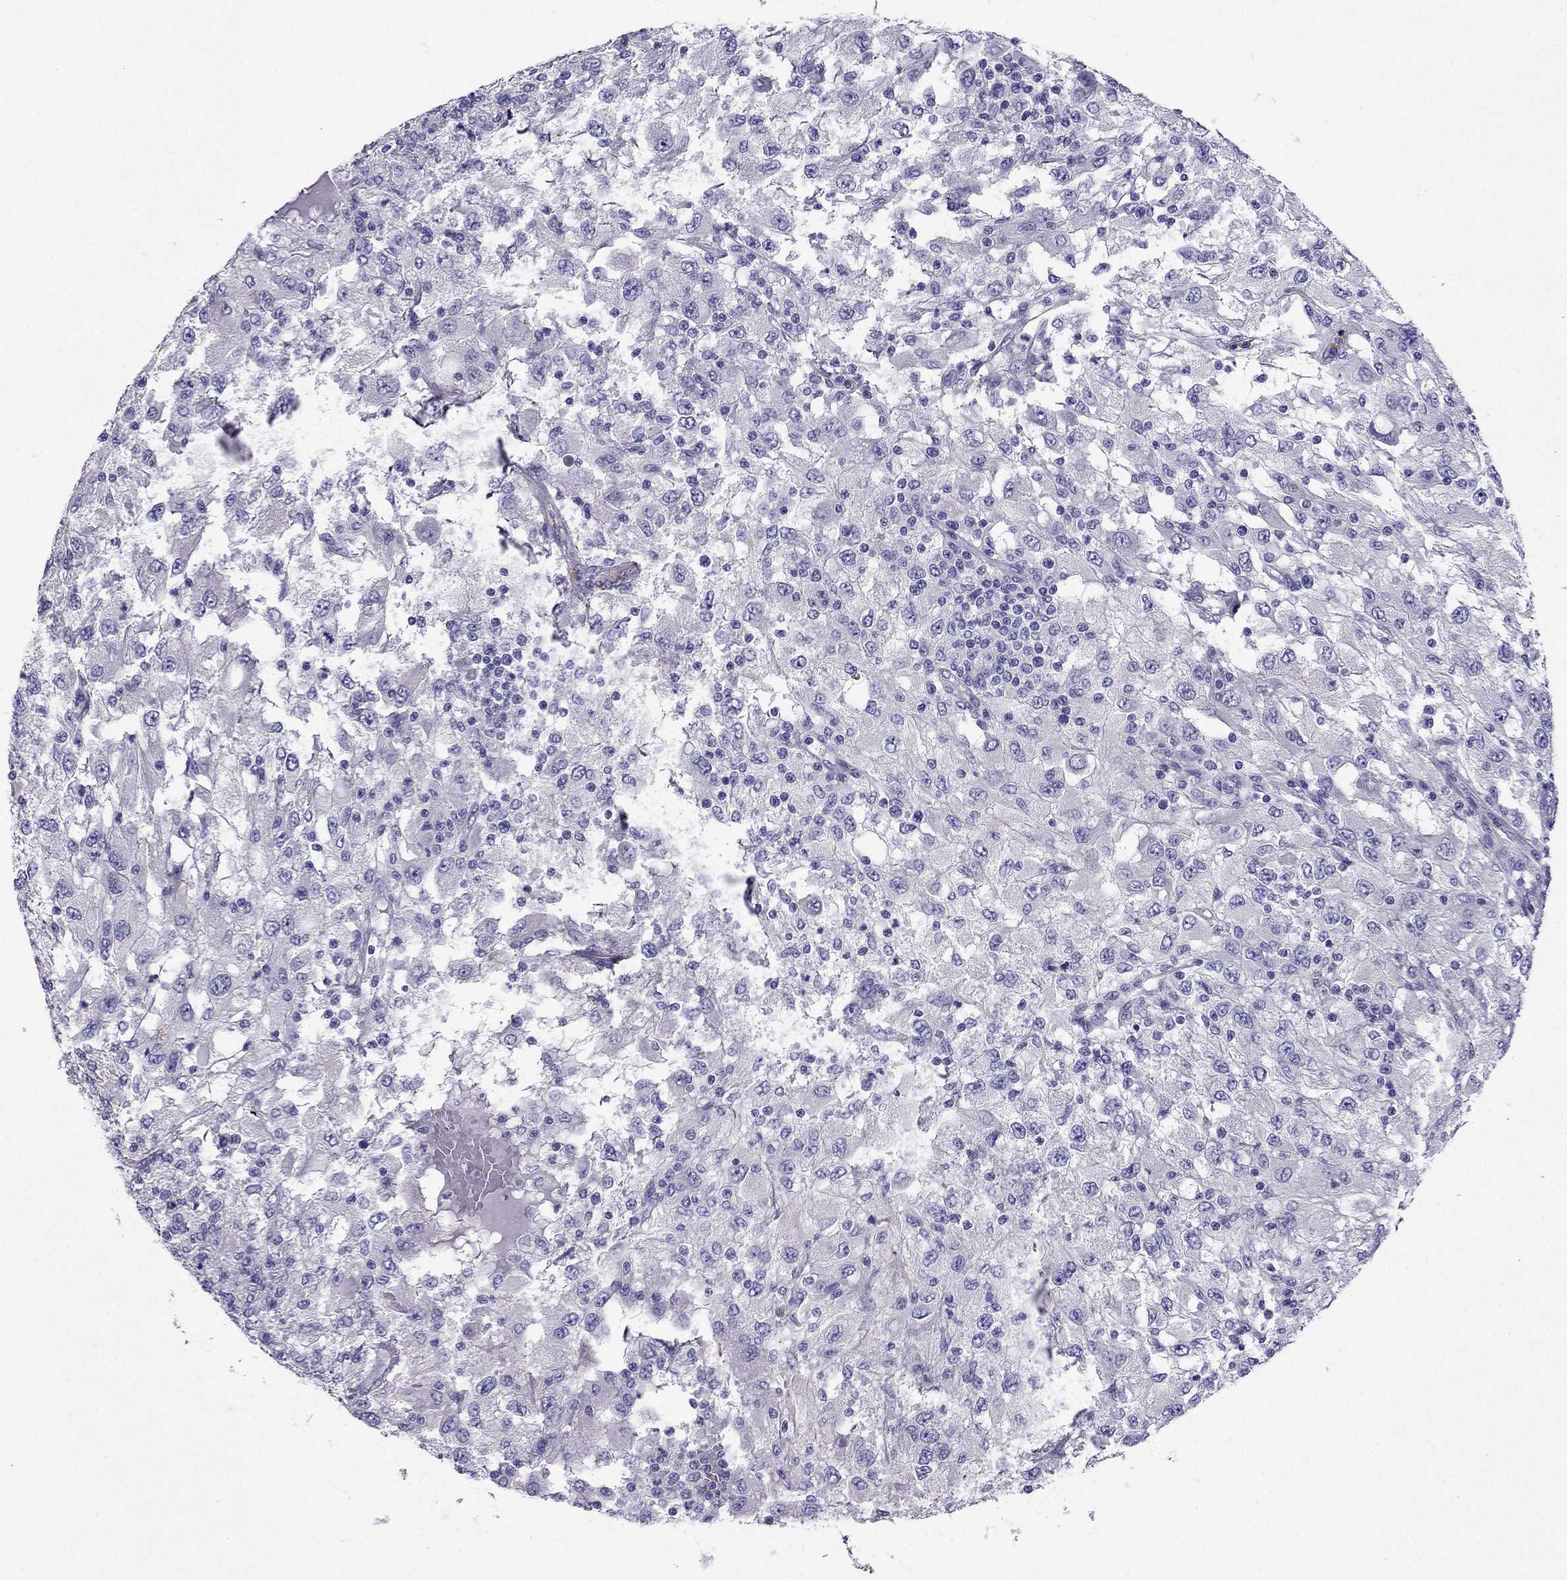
{"staining": {"intensity": "negative", "quantity": "none", "location": "none"}, "tissue": "renal cancer", "cell_type": "Tumor cells", "image_type": "cancer", "snomed": [{"axis": "morphology", "description": "Adenocarcinoma, NOS"}, {"axis": "topography", "description": "Kidney"}], "caption": "Micrograph shows no protein expression in tumor cells of renal cancer tissue.", "gene": "GPR50", "patient": {"sex": "female", "age": 67}}